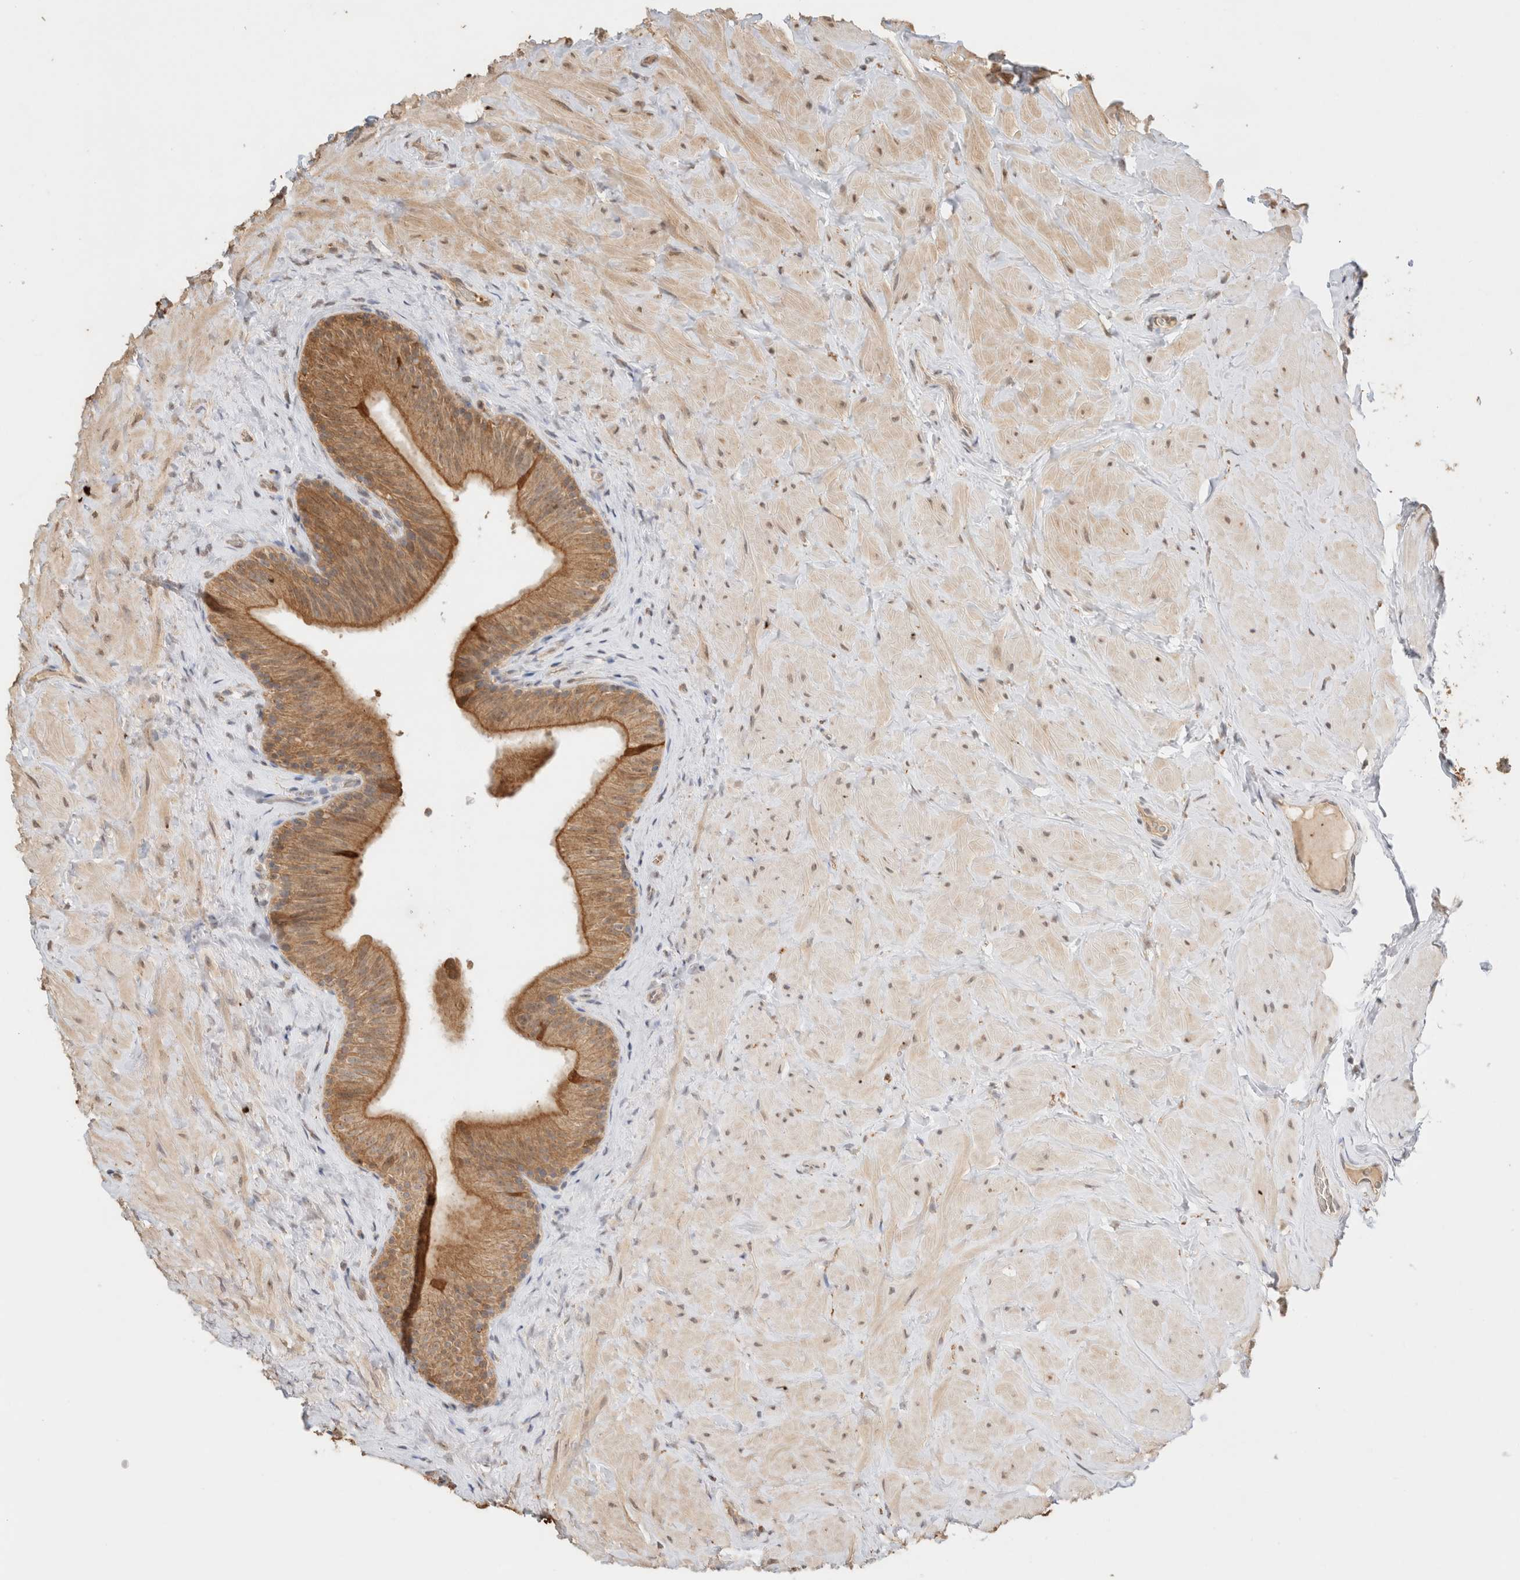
{"staining": {"intensity": "moderate", "quantity": ">75%", "location": "cytoplasmic/membranous"}, "tissue": "epididymis", "cell_type": "Glandular cells", "image_type": "normal", "snomed": [{"axis": "morphology", "description": "Normal tissue, NOS"}, {"axis": "topography", "description": "Vascular tissue"}, {"axis": "topography", "description": "Epididymis"}], "caption": "Epididymis stained with a brown dye displays moderate cytoplasmic/membranous positive expression in about >75% of glandular cells.", "gene": "CA13", "patient": {"sex": "male", "age": 49}}